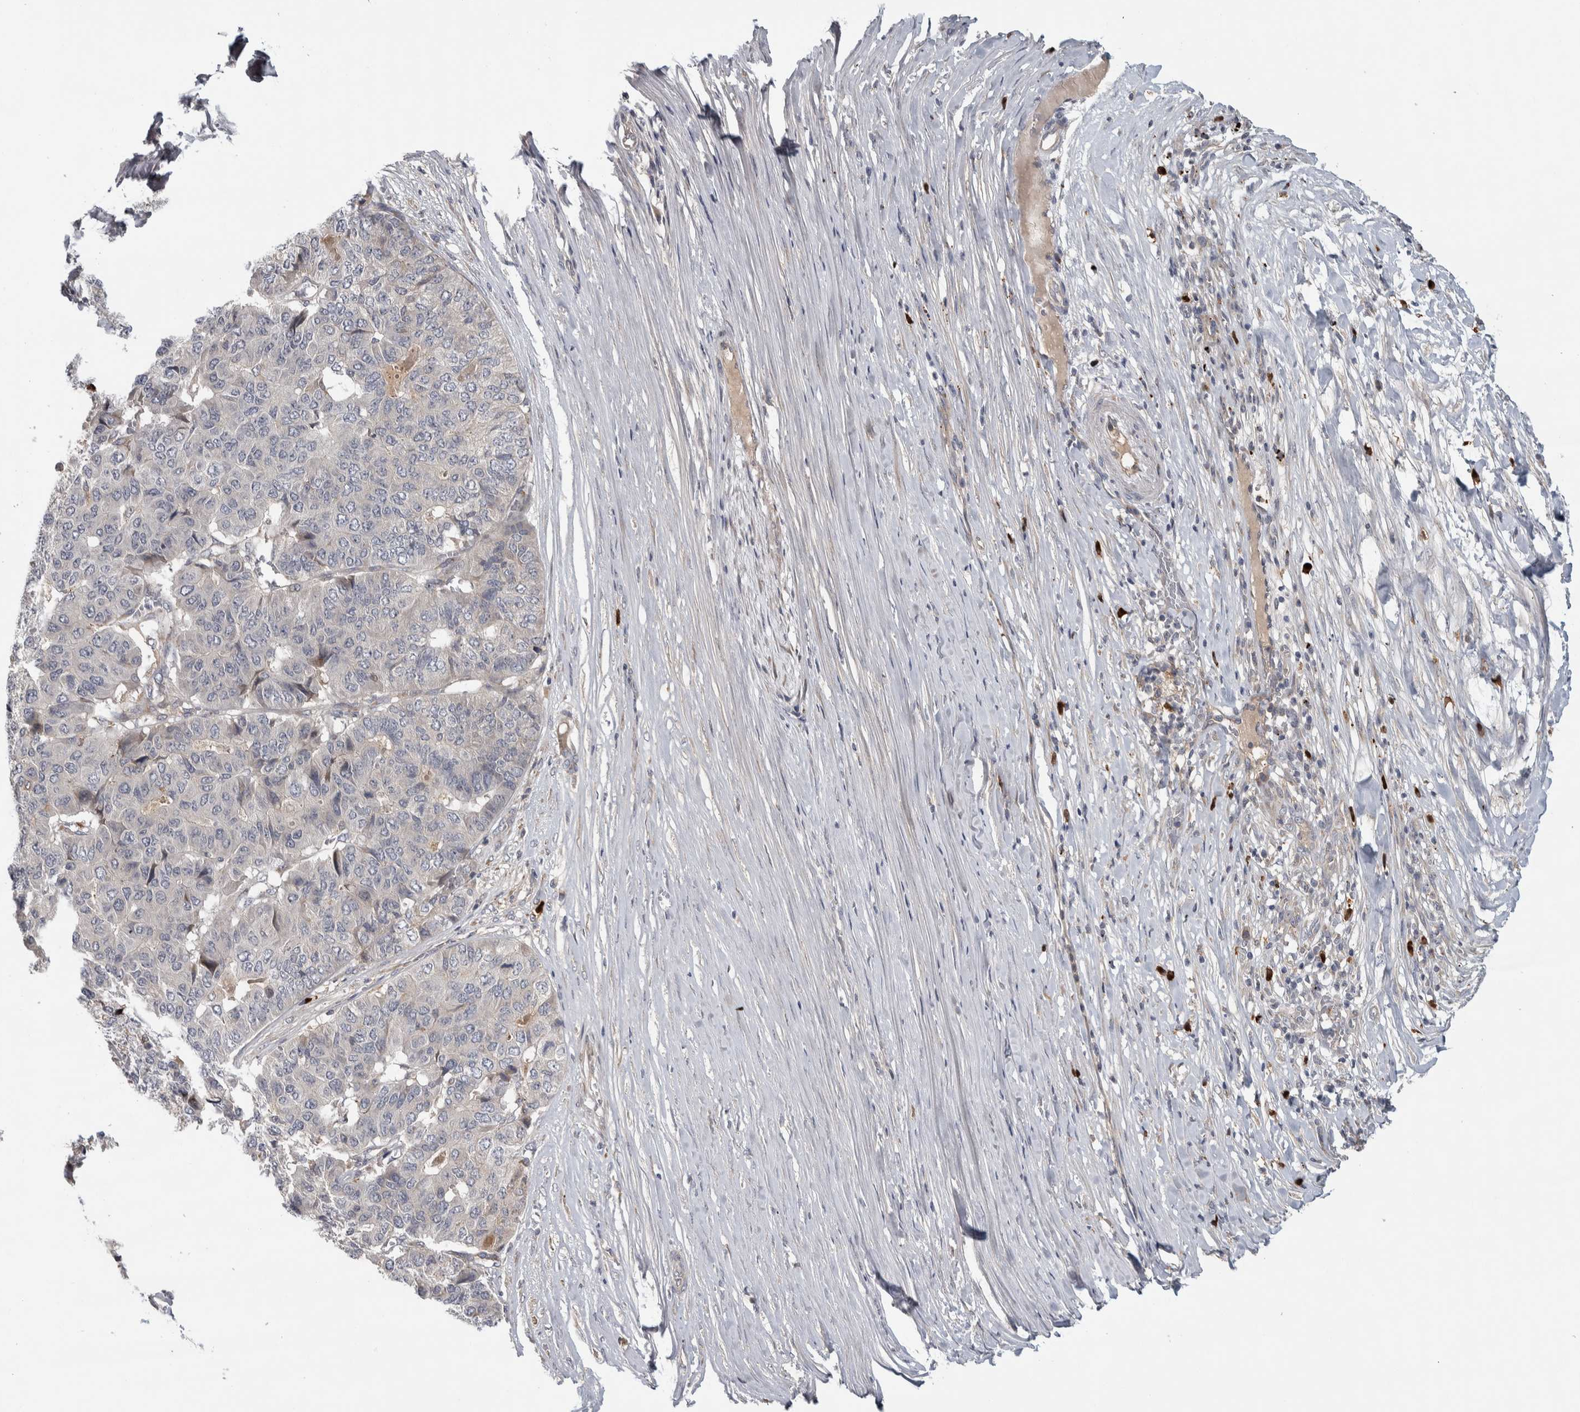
{"staining": {"intensity": "negative", "quantity": "none", "location": "none"}, "tissue": "pancreatic cancer", "cell_type": "Tumor cells", "image_type": "cancer", "snomed": [{"axis": "morphology", "description": "Adenocarcinoma, NOS"}, {"axis": "topography", "description": "Pancreas"}], "caption": "The photomicrograph displays no significant positivity in tumor cells of pancreatic adenocarcinoma. The staining is performed using DAB (3,3'-diaminobenzidine) brown chromogen with nuclei counter-stained in using hematoxylin.", "gene": "ADPRM", "patient": {"sex": "male", "age": 50}}